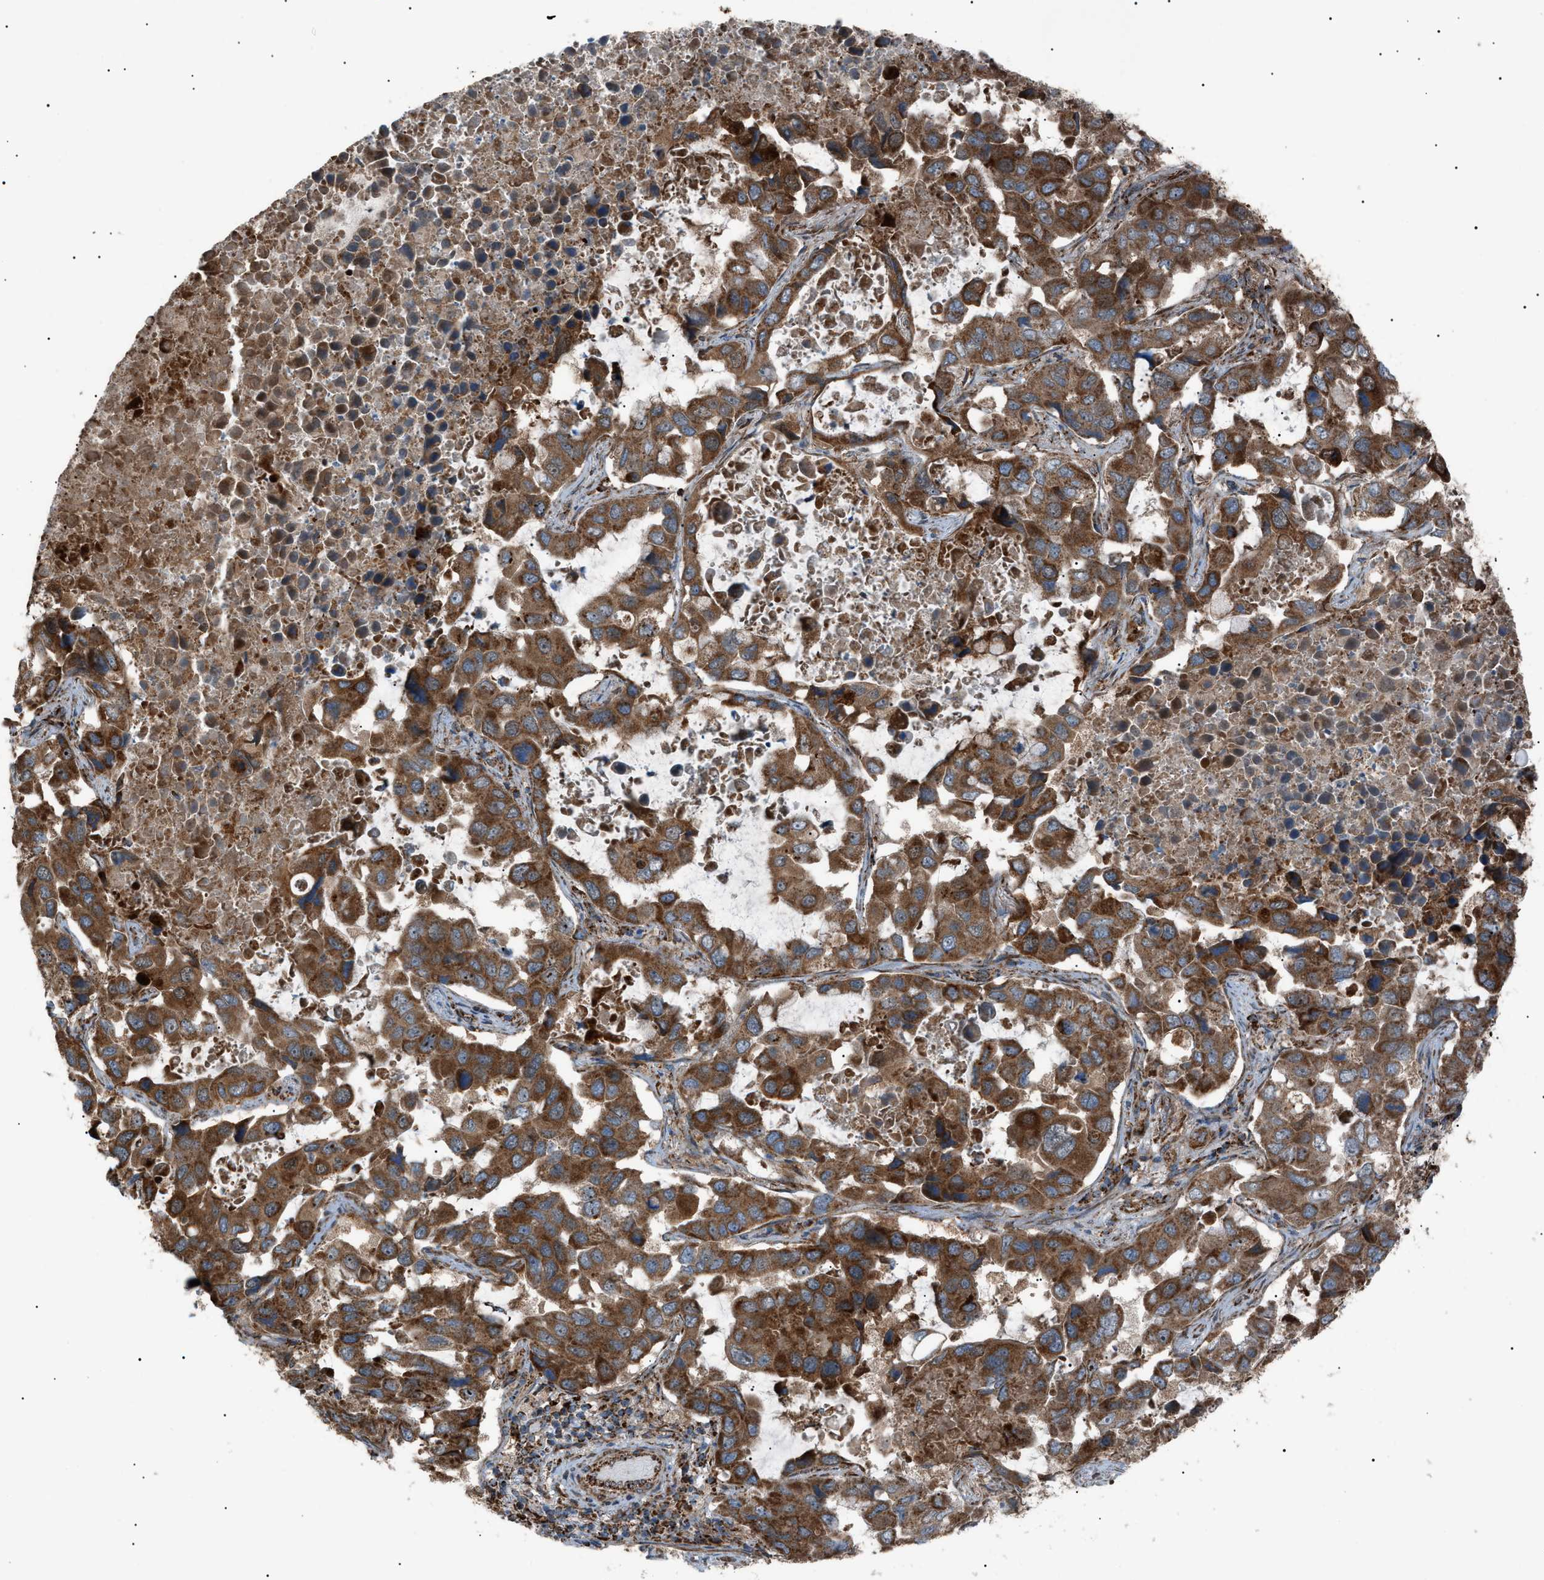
{"staining": {"intensity": "strong", "quantity": ">75%", "location": "cytoplasmic/membranous"}, "tissue": "lung cancer", "cell_type": "Tumor cells", "image_type": "cancer", "snomed": [{"axis": "morphology", "description": "Adenocarcinoma, NOS"}, {"axis": "topography", "description": "Lung"}], "caption": "Protein expression analysis of lung cancer (adenocarcinoma) exhibits strong cytoplasmic/membranous expression in about >75% of tumor cells.", "gene": "C1GALT1C1", "patient": {"sex": "male", "age": 64}}